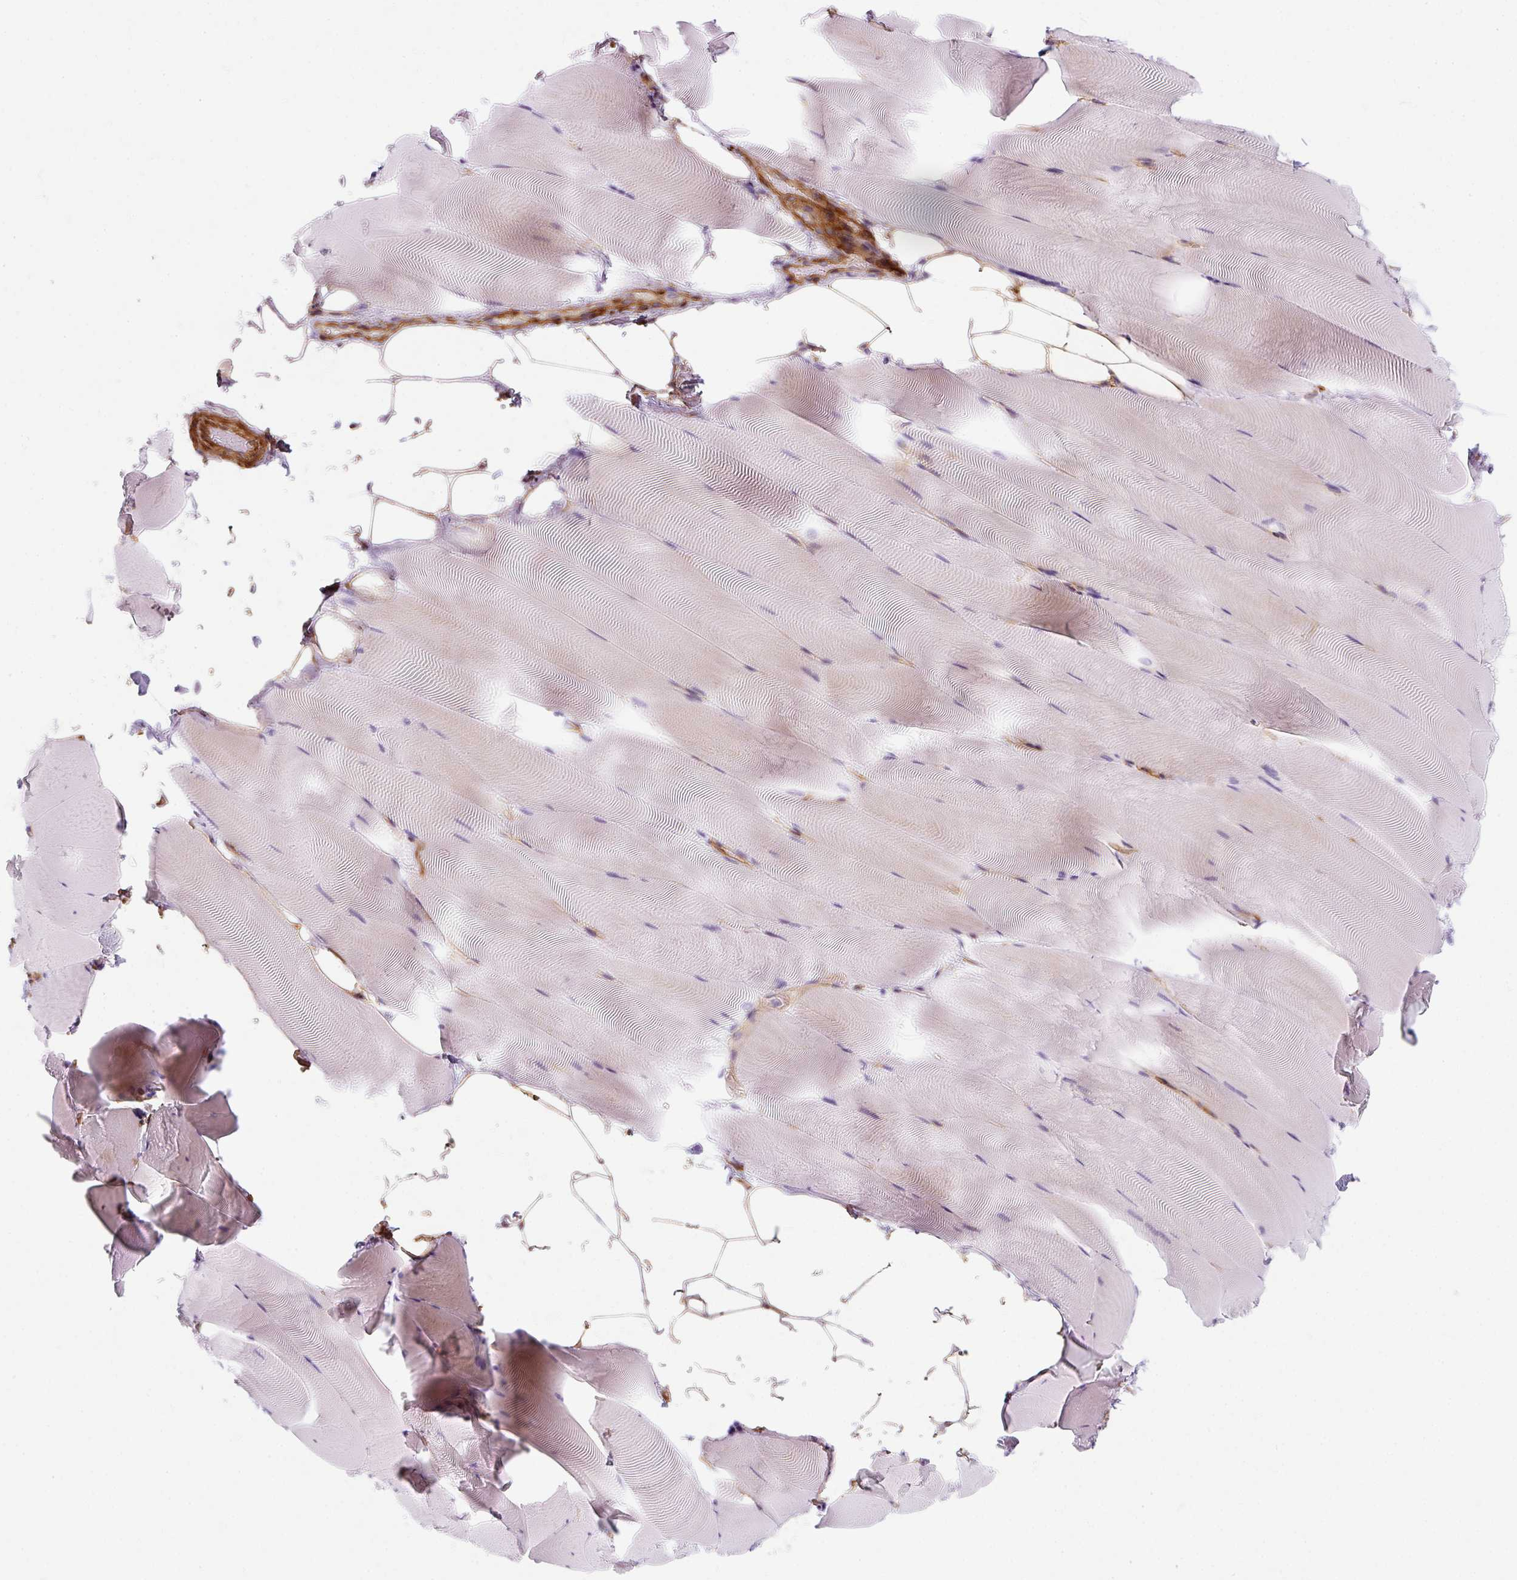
{"staining": {"intensity": "negative", "quantity": "none", "location": "none"}, "tissue": "skeletal muscle", "cell_type": "Myocytes", "image_type": "normal", "snomed": [{"axis": "morphology", "description": "Normal tissue, NOS"}, {"axis": "topography", "description": "Skeletal muscle"}], "caption": "There is no significant expression in myocytes of skeletal muscle.", "gene": "CAVIN3", "patient": {"sex": "female", "age": 64}}